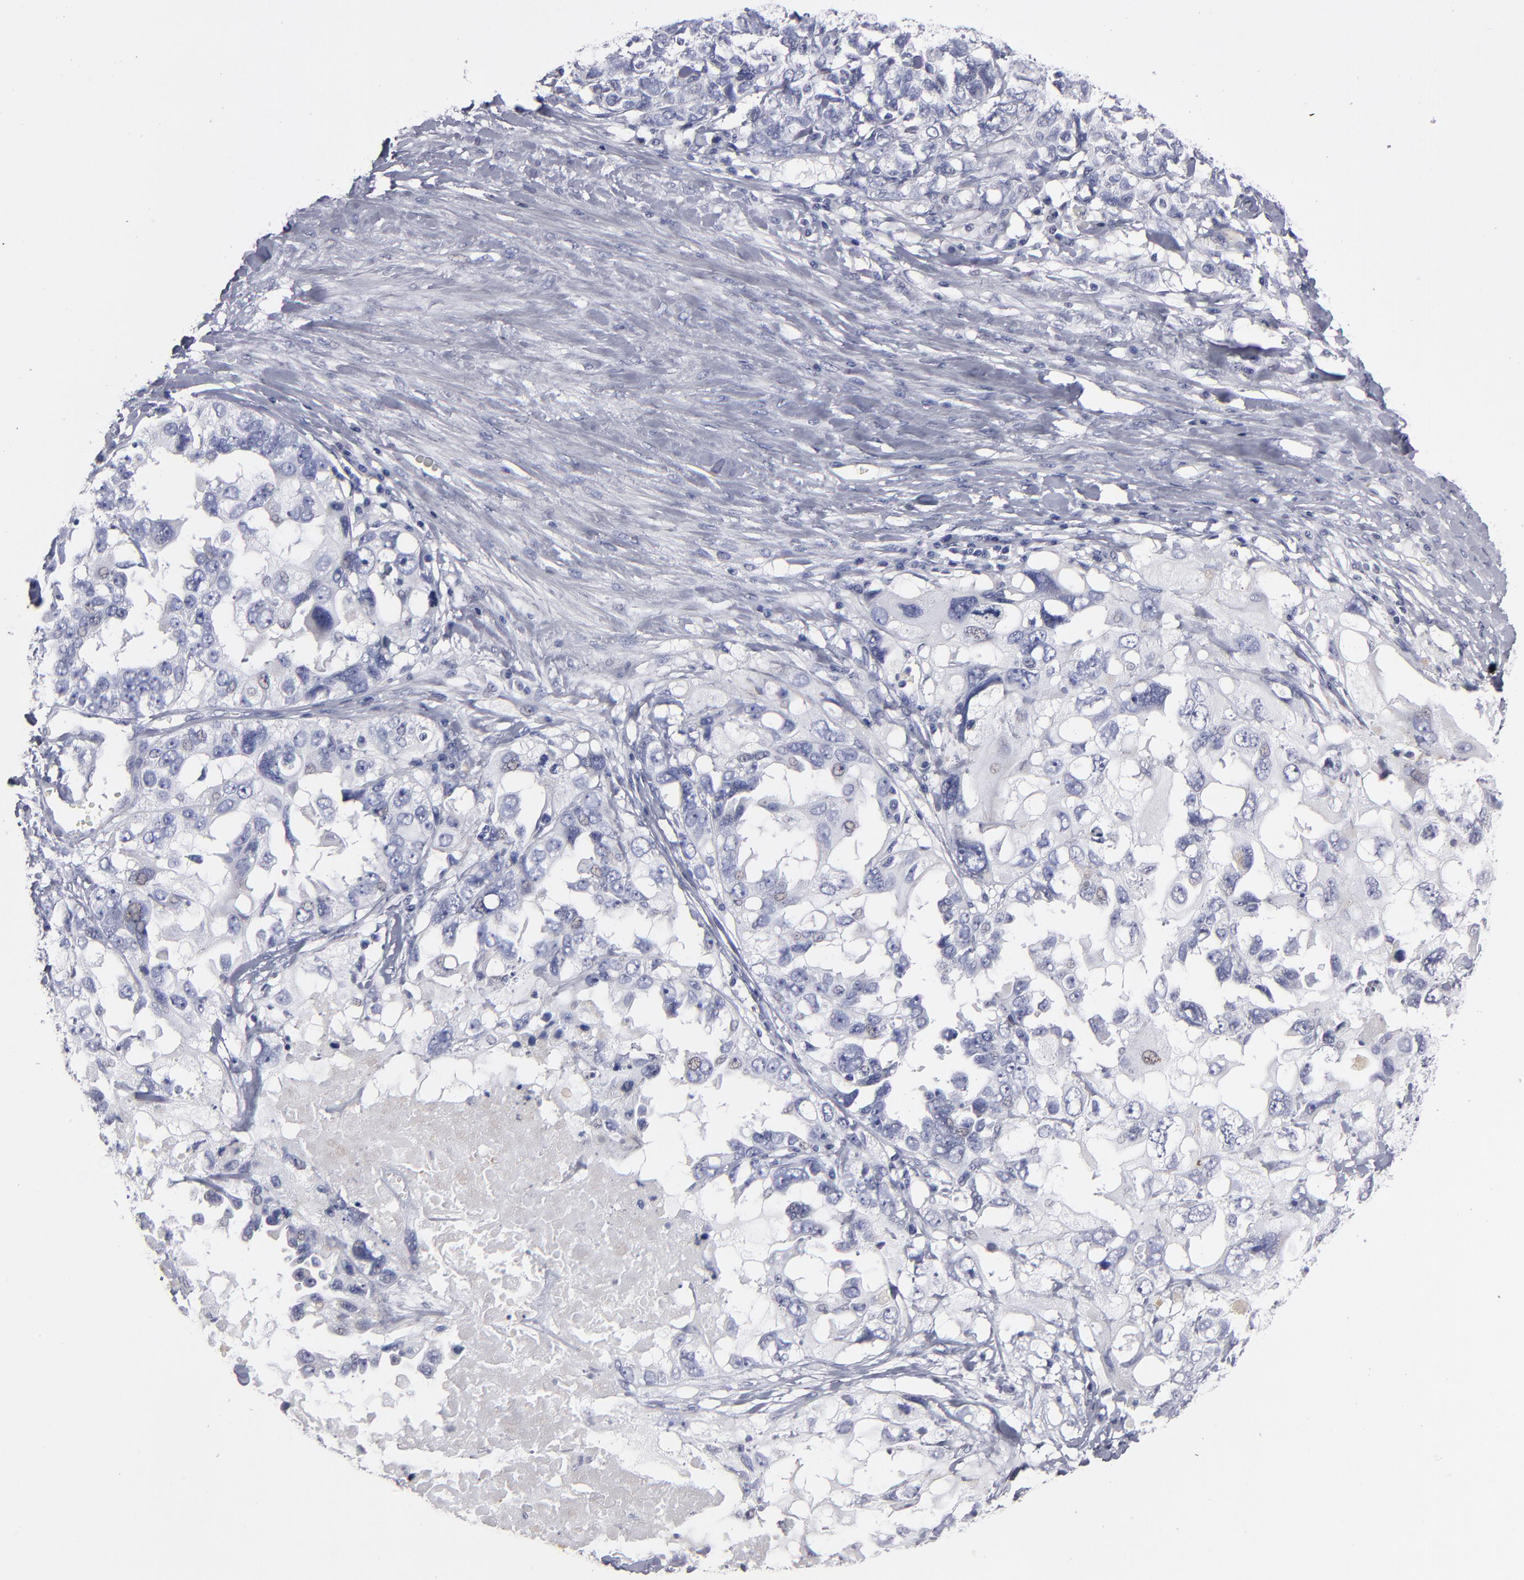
{"staining": {"intensity": "negative", "quantity": "none", "location": "none"}, "tissue": "ovarian cancer", "cell_type": "Tumor cells", "image_type": "cancer", "snomed": [{"axis": "morphology", "description": "Cystadenocarcinoma, serous, NOS"}, {"axis": "topography", "description": "Ovary"}], "caption": "This micrograph is of serous cystadenocarcinoma (ovarian) stained with IHC to label a protein in brown with the nuclei are counter-stained blue. There is no positivity in tumor cells.", "gene": "FABP4", "patient": {"sex": "female", "age": 82}}